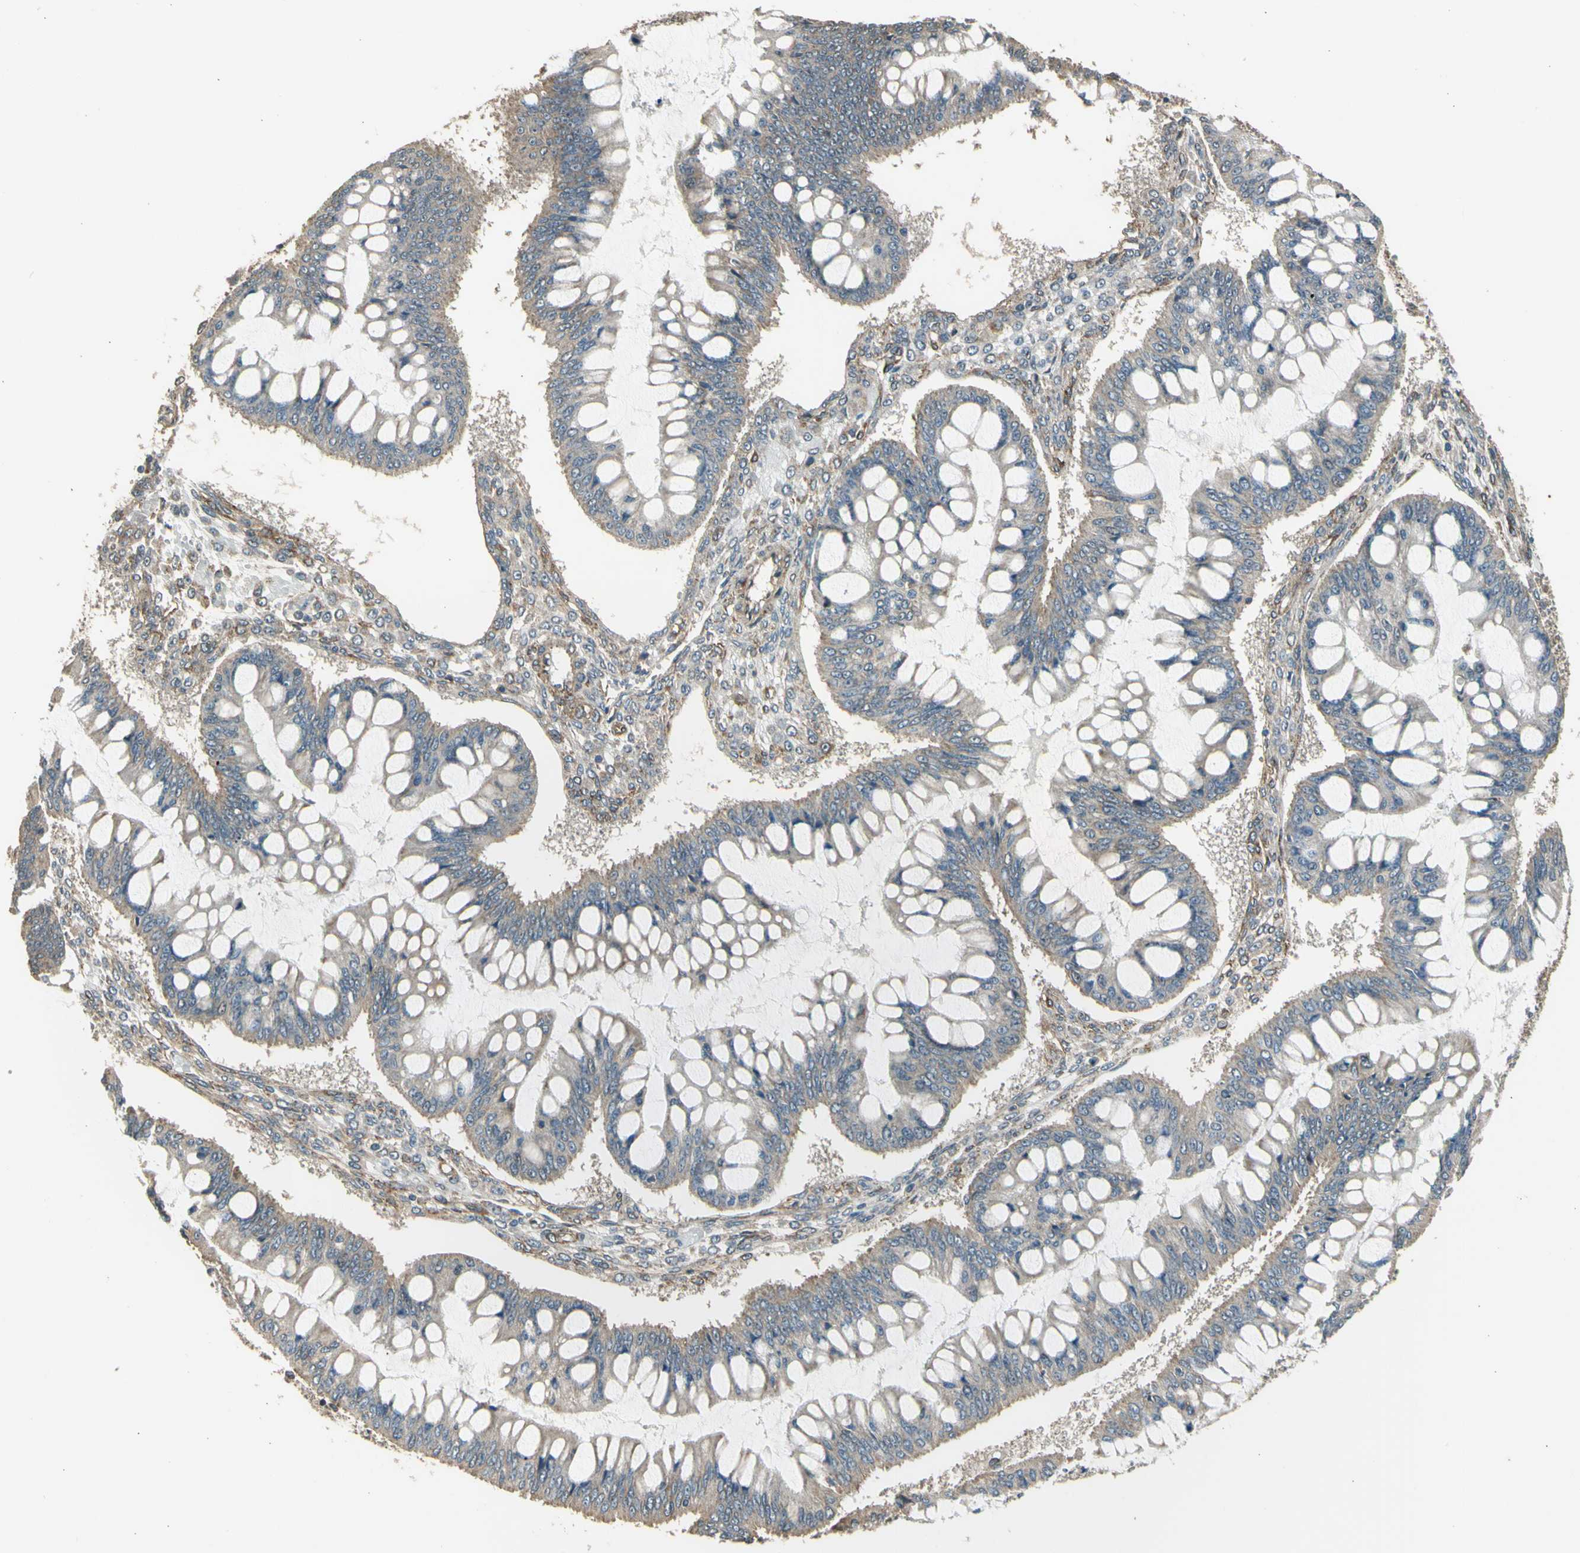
{"staining": {"intensity": "moderate", "quantity": "25%-75%", "location": "cytoplasmic/membranous"}, "tissue": "ovarian cancer", "cell_type": "Tumor cells", "image_type": "cancer", "snomed": [{"axis": "morphology", "description": "Cystadenocarcinoma, mucinous, NOS"}, {"axis": "topography", "description": "Ovary"}], "caption": "Protein staining of ovarian mucinous cystadenocarcinoma tissue shows moderate cytoplasmic/membranous positivity in approximately 25%-75% of tumor cells.", "gene": "EFNB2", "patient": {"sex": "female", "age": 73}}